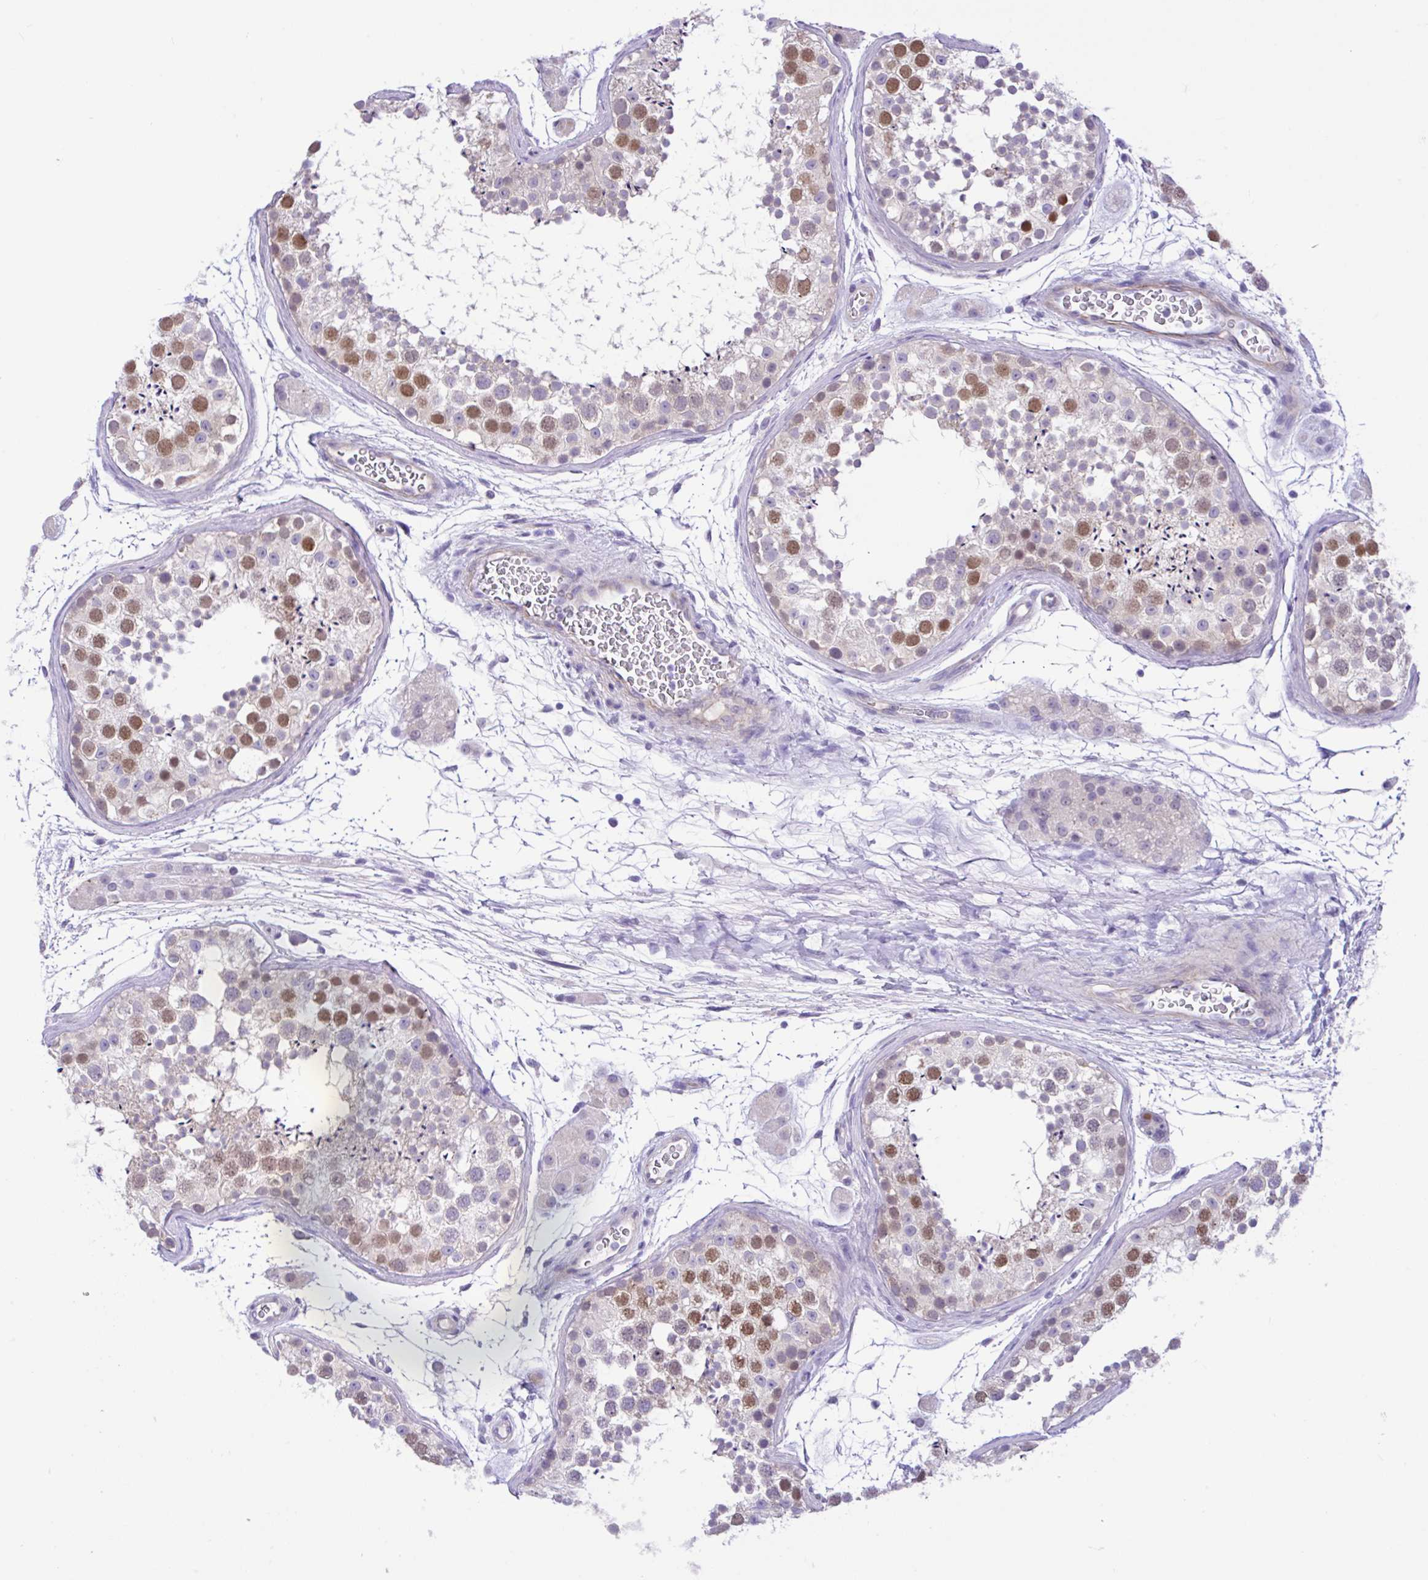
{"staining": {"intensity": "moderate", "quantity": "25%-75%", "location": "nuclear"}, "tissue": "testis", "cell_type": "Cells in seminiferous ducts", "image_type": "normal", "snomed": [{"axis": "morphology", "description": "Normal tissue, NOS"}, {"axis": "topography", "description": "Testis"}], "caption": "Cells in seminiferous ducts exhibit moderate nuclear expression in about 25%-75% of cells in unremarkable testis. The protein of interest is shown in brown color, while the nuclei are stained blue.", "gene": "ANO4", "patient": {"sex": "male", "age": 41}}